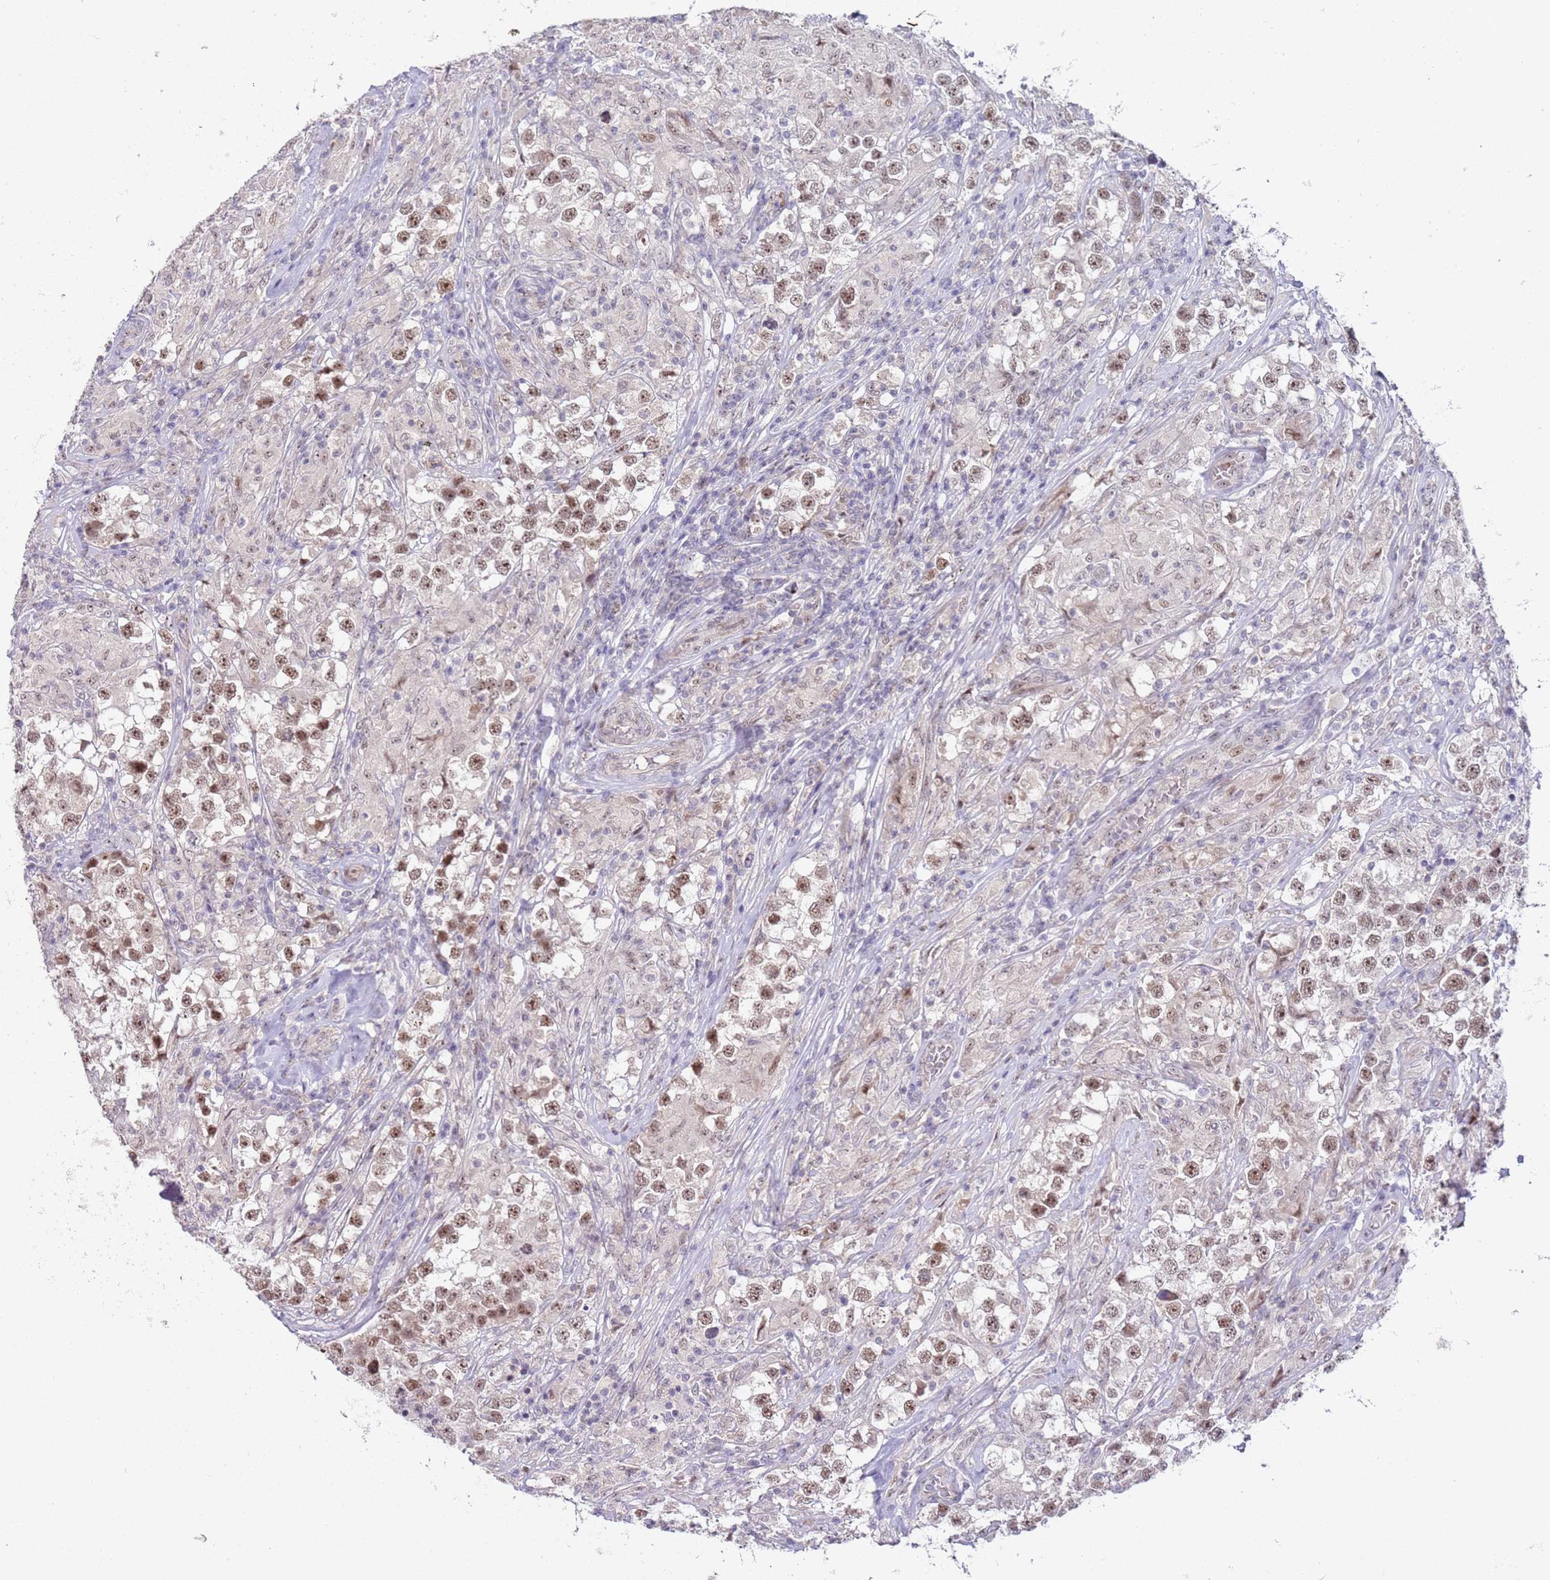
{"staining": {"intensity": "moderate", "quantity": ">75%", "location": "nuclear"}, "tissue": "testis cancer", "cell_type": "Tumor cells", "image_type": "cancer", "snomed": [{"axis": "morphology", "description": "Seminoma, NOS"}, {"axis": "topography", "description": "Testis"}], "caption": "Testis cancer was stained to show a protein in brown. There is medium levels of moderate nuclear positivity in about >75% of tumor cells.", "gene": "LGALSL", "patient": {"sex": "male", "age": 46}}